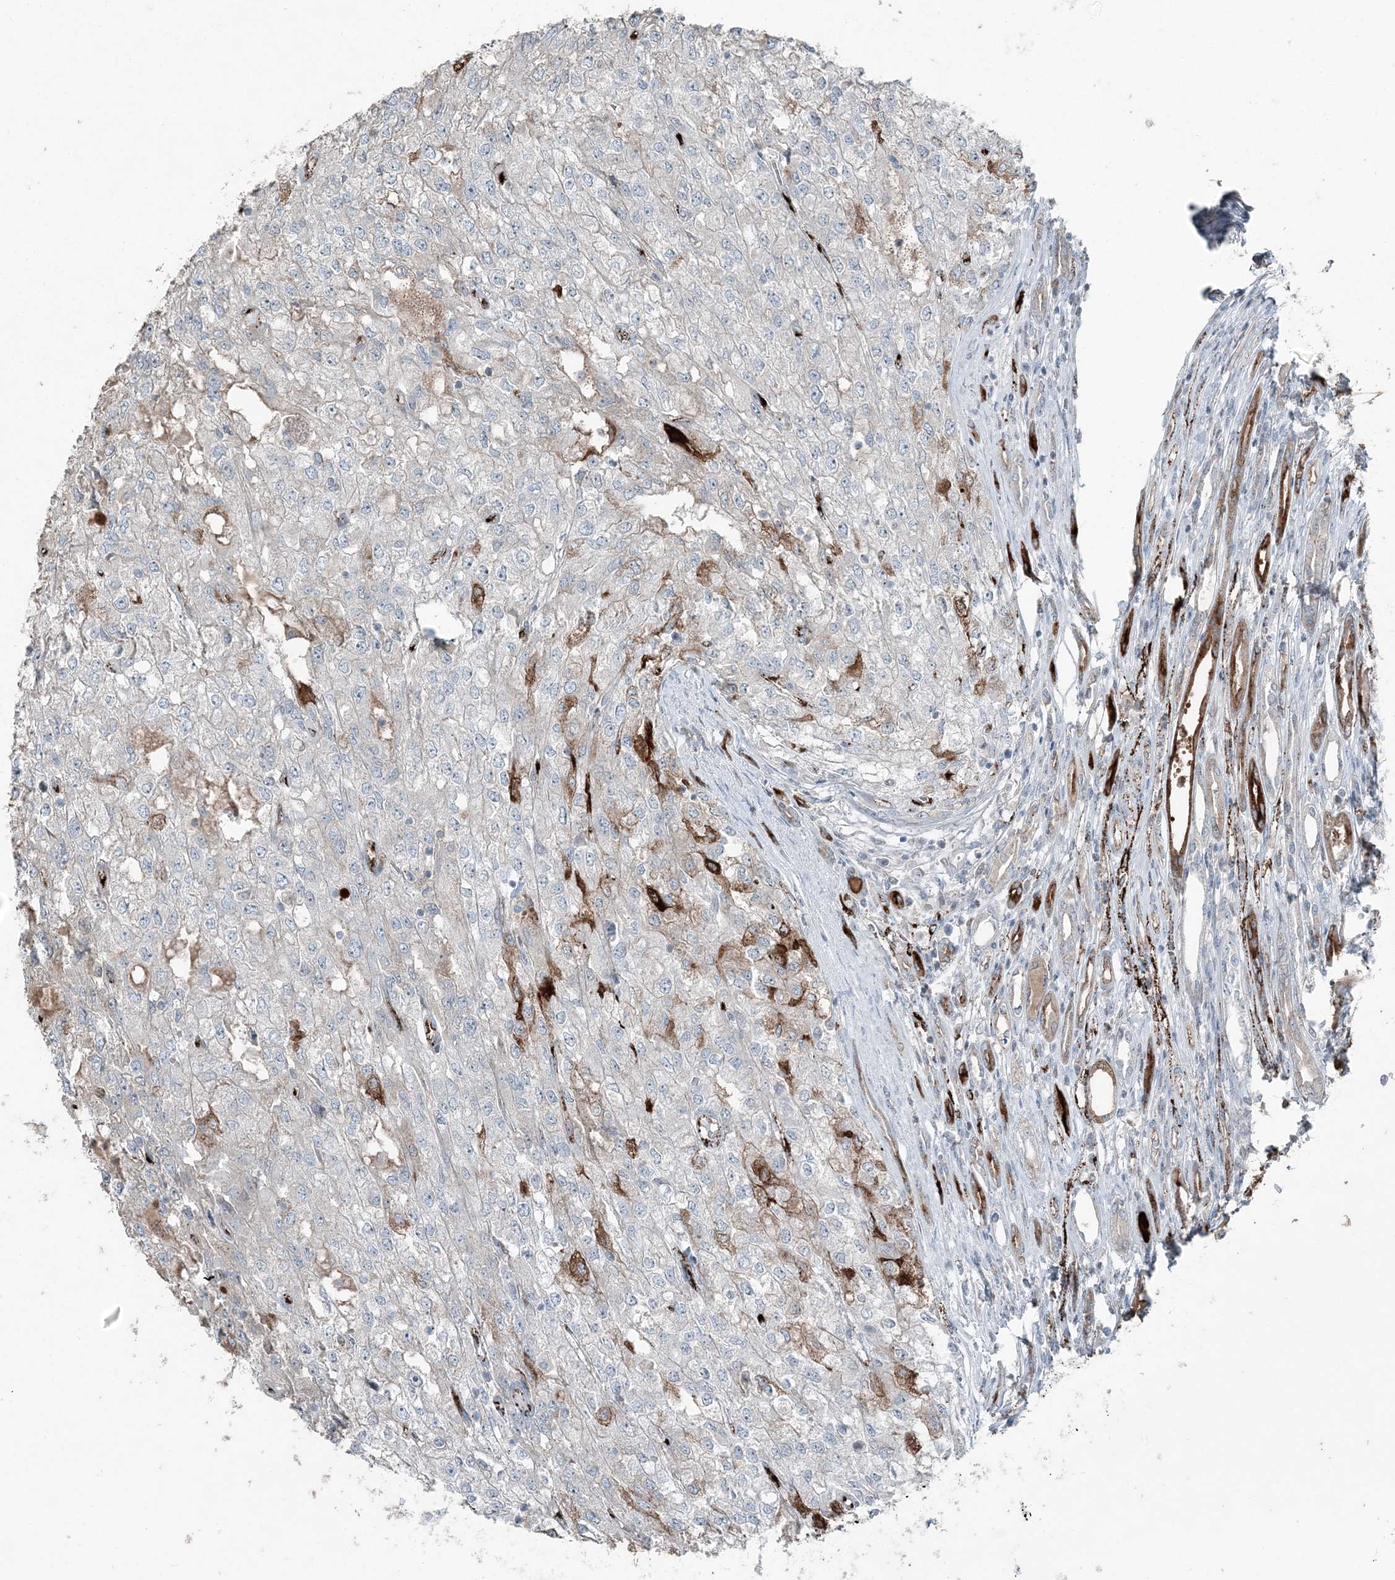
{"staining": {"intensity": "strong", "quantity": "<25%", "location": "cytoplasmic/membranous"}, "tissue": "renal cancer", "cell_type": "Tumor cells", "image_type": "cancer", "snomed": [{"axis": "morphology", "description": "Adenocarcinoma, NOS"}, {"axis": "topography", "description": "Kidney"}], "caption": "Immunohistochemical staining of human adenocarcinoma (renal) reveals medium levels of strong cytoplasmic/membranous positivity in approximately <25% of tumor cells.", "gene": "ELOVL7", "patient": {"sex": "female", "age": 54}}